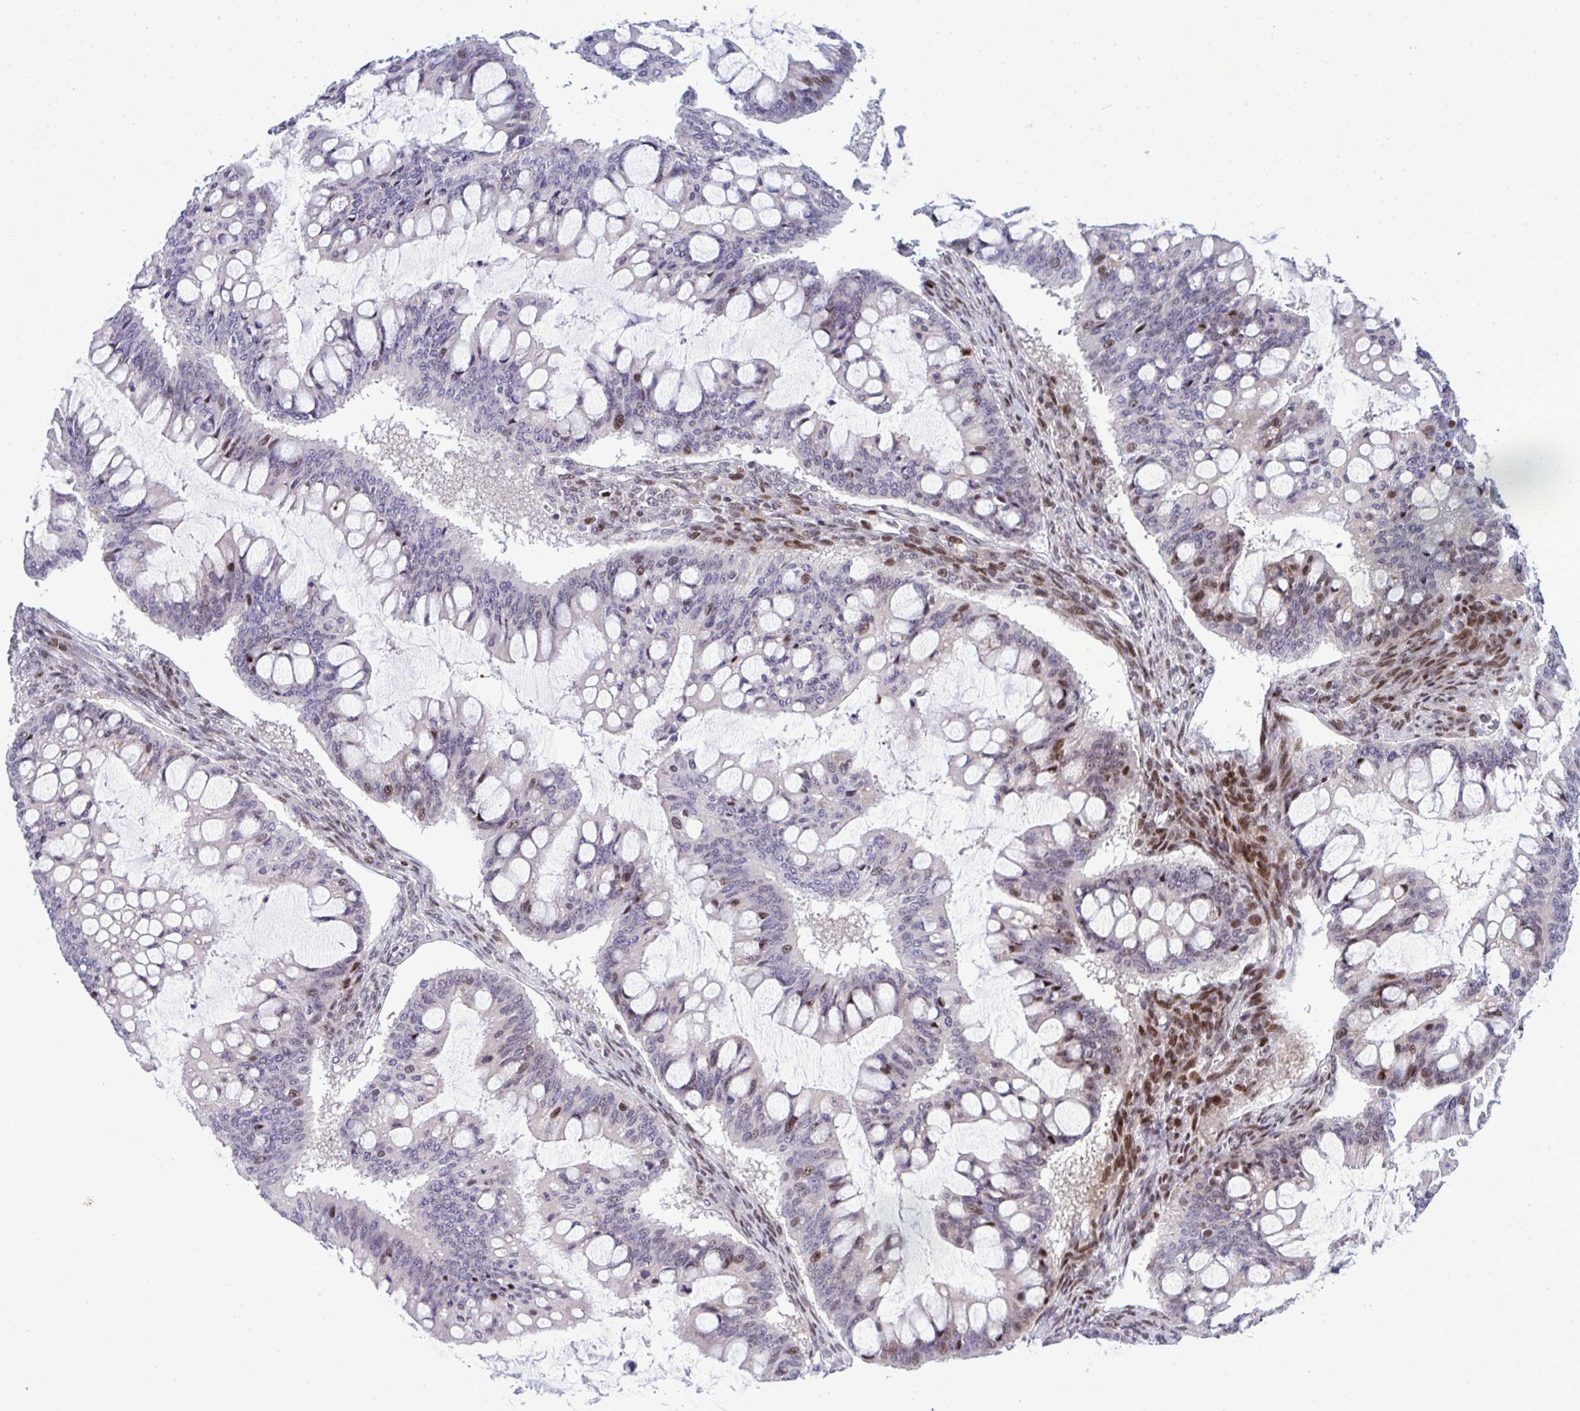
{"staining": {"intensity": "moderate", "quantity": "<25%", "location": "nuclear"}, "tissue": "ovarian cancer", "cell_type": "Tumor cells", "image_type": "cancer", "snomed": [{"axis": "morphology", "description": "Cystadenocarcinoma, mucinous, NOS"}, {"axis": "topography", "description": "Ovary"}], "caption": "DAB immunohistochemical staining of ovarian cancer (mucinous cystadenocarcinoma) displays moderate nuclear protein positivity in about <25% of tumor cells. (DAB (3,3'-diaminobenzidine) IHC, brown staining for protein, blue staining for nuclei).", "gene": "TAB1", "patient": {"sex": "female", "age": 73}}